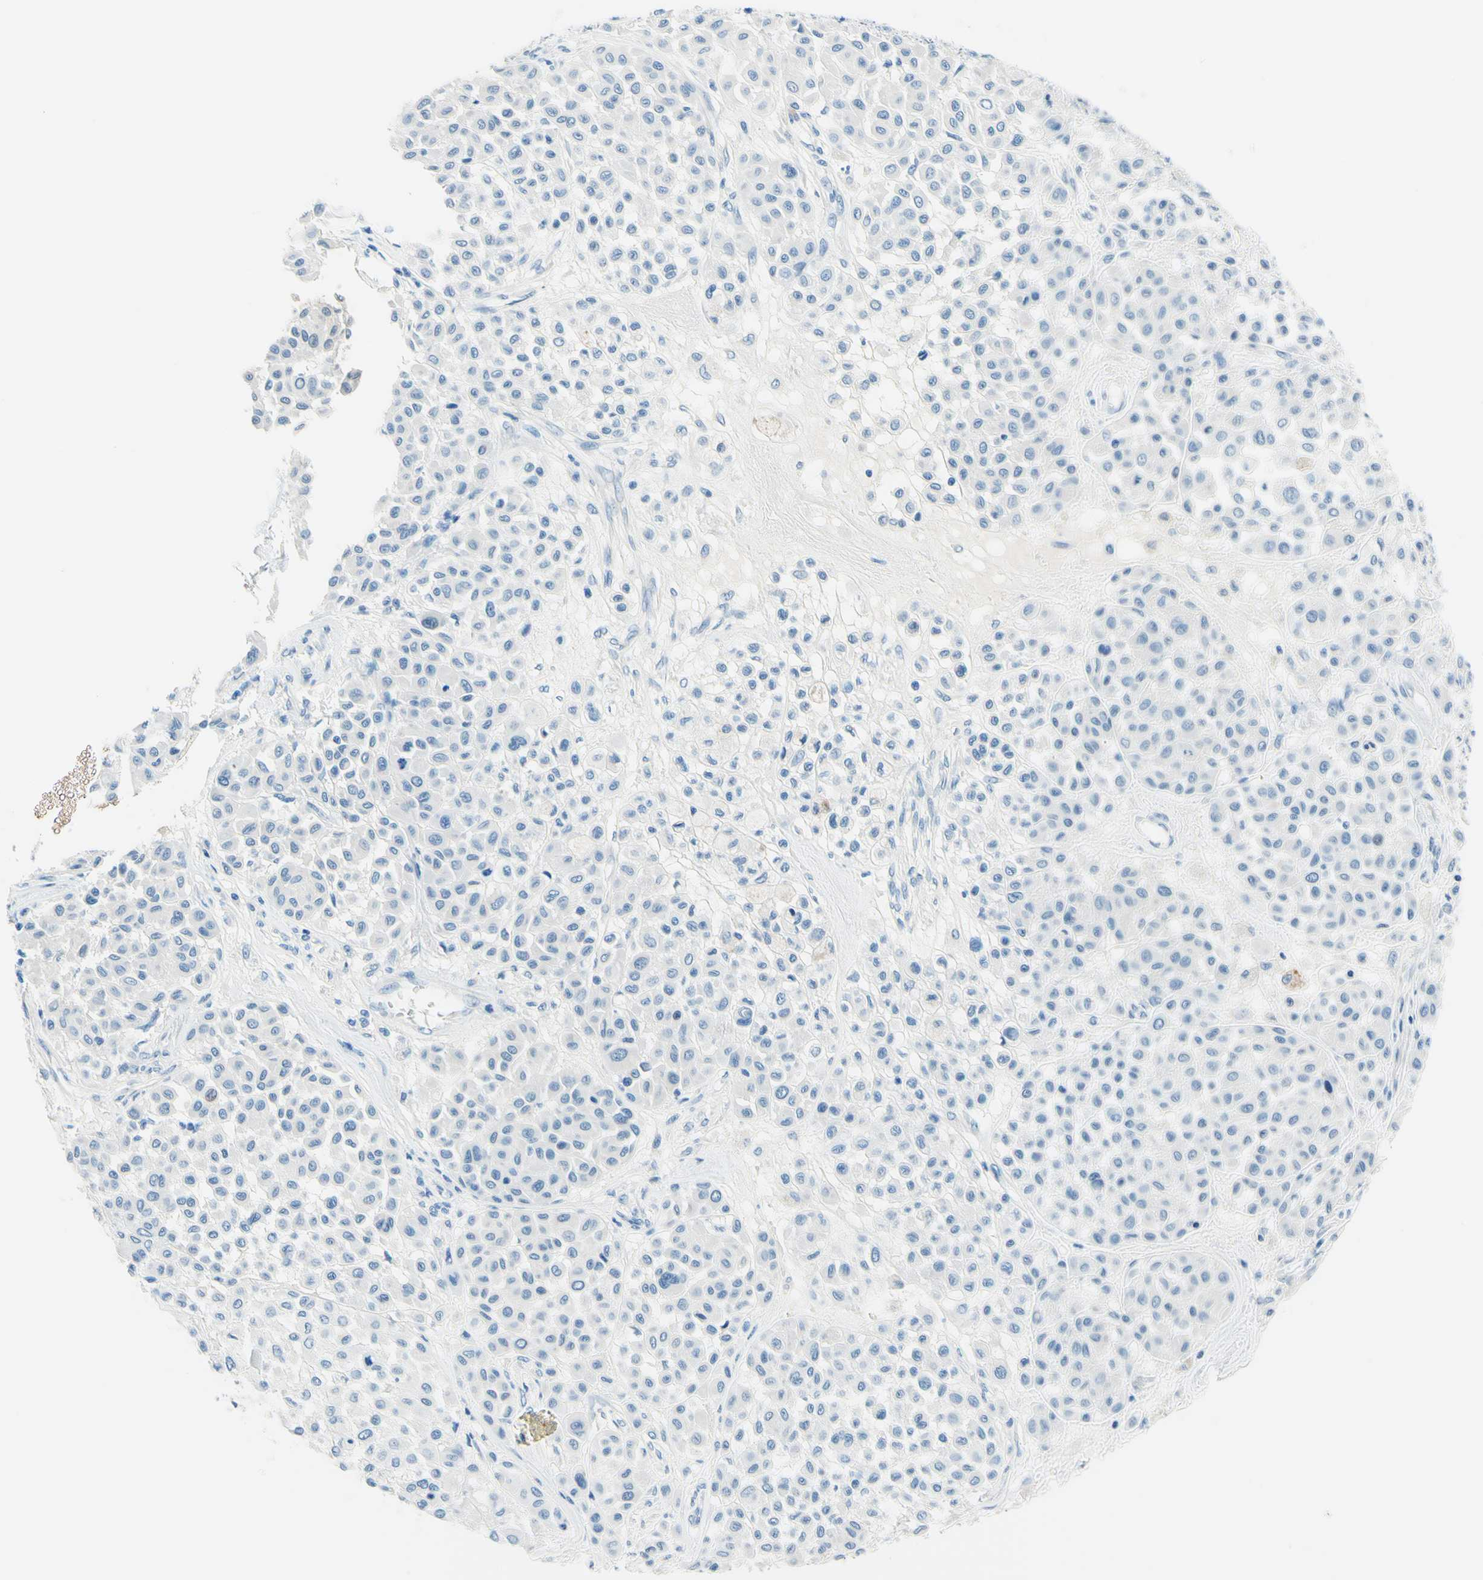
{"staining": {"intensity": "negative", "quantity": "none", "location": "none"}, "tissue": "melanoma", "cell_type": "Tumor cells", "image_type": "cancer", "snomed": [{"axis": "morphology", "description": "Malignant melanoma, Metastatic site"}, {"axis": "topography", "description": "Soft tissue"}], "caption": "Melanoma stained for a protein using IHC shows no expression tumor cells.", "gene": "PASD1", "patient": {"sex": "male", "age": 41}}